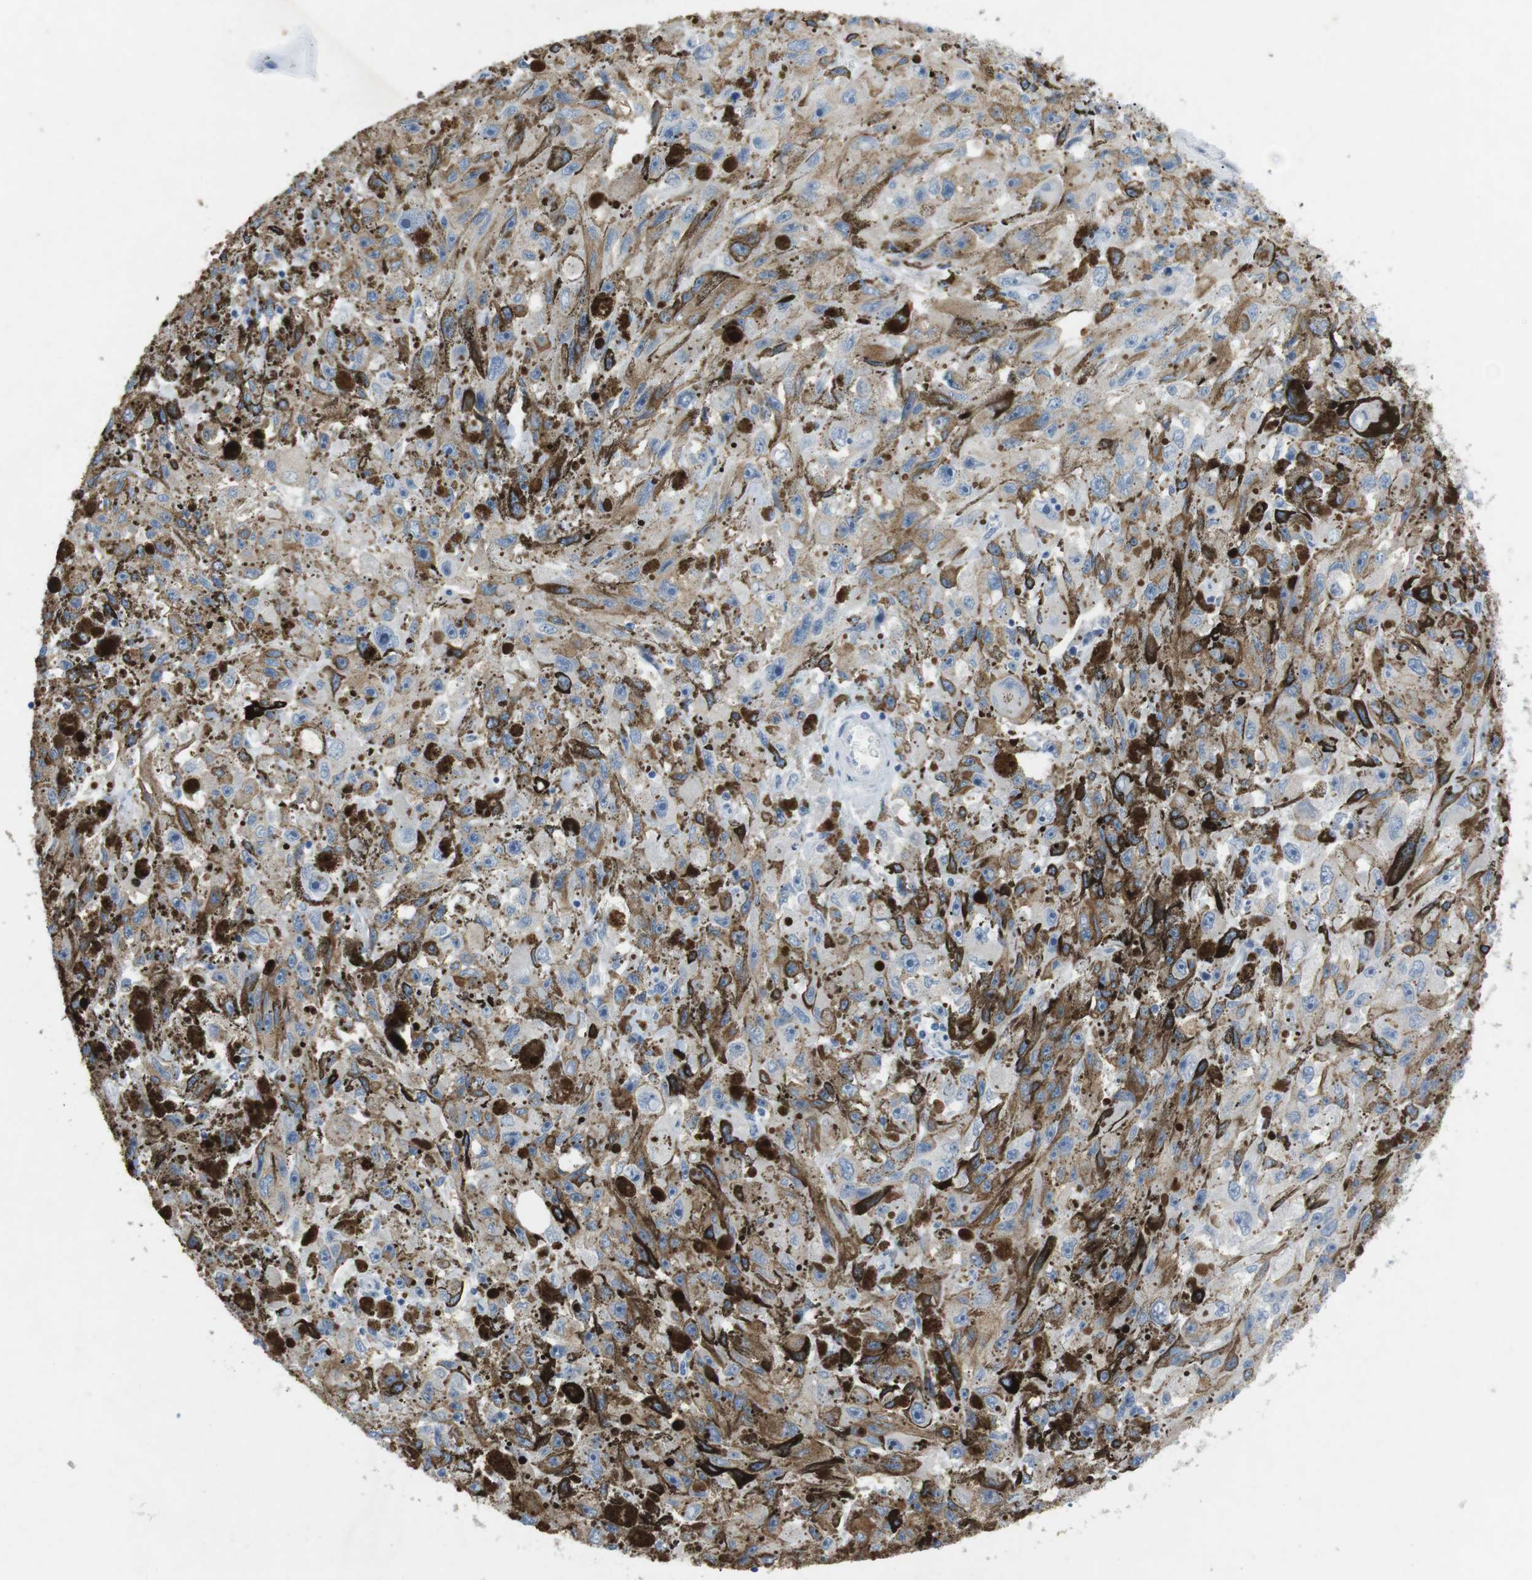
{"staining": {"intensity": "negative", "quantity": "none", "location": "none"}, "tissue": "melanoma", "cell_type": "Tumor cells", "image_type": "cancer", "snomed": [{"axis": "morphology", "description": "Malignant melanoma, NOS"}, {"axis": "topography", "description": "Skin"}], "caption": "An immunohistochemistry (IHC) image of melanoma is shown. There is no staining in tumor cells of melanoma.", "gene": "SALL4", "patient": {"sex": "female", "age": 104}}